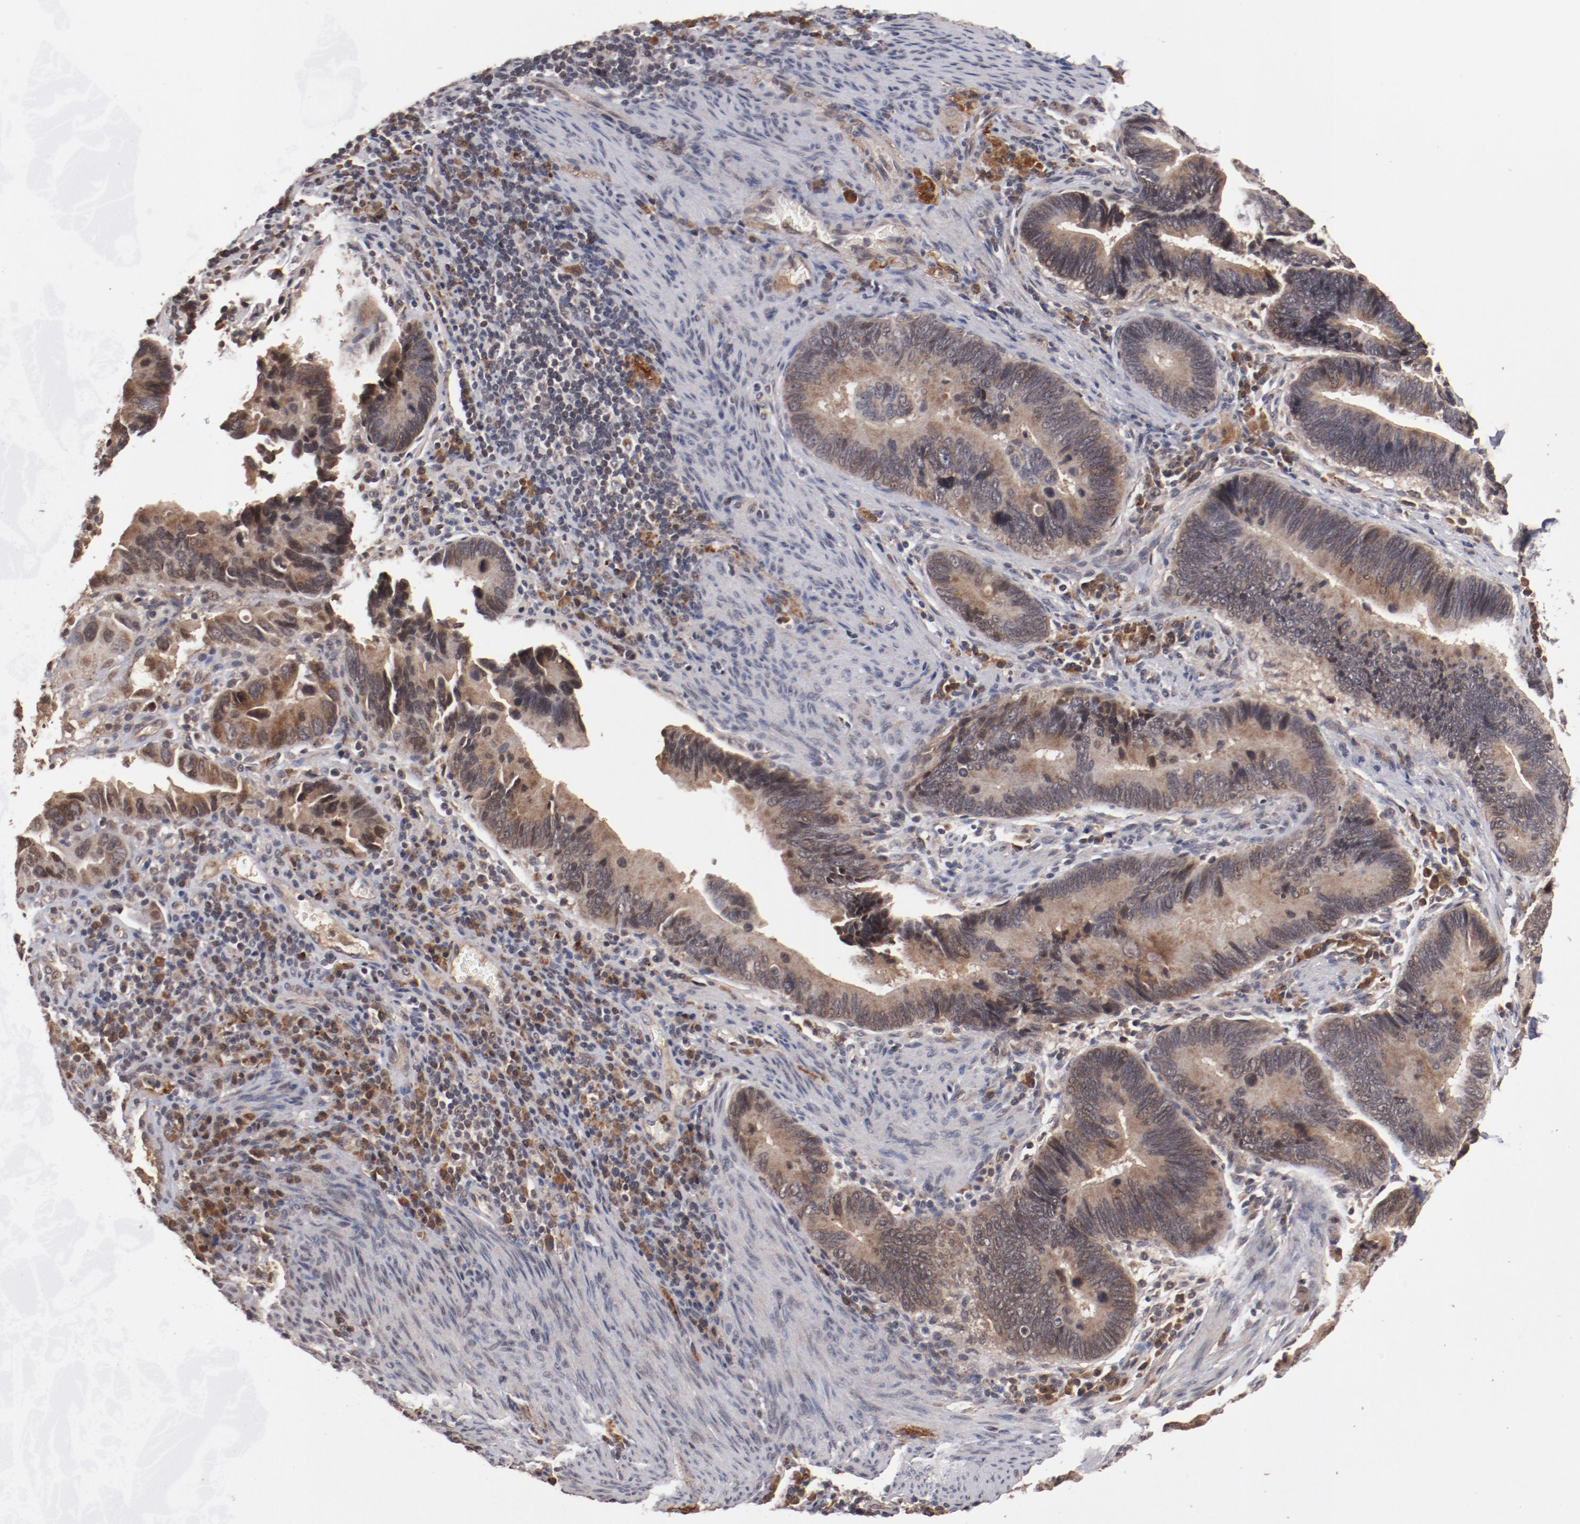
{"staining": {"intensity": "moderate", "quantity": ">75%", "location": "cytoplasmic/membranous"}, "tissue": "pancreatic cancer", "cell_type": "Tumor cells", "image_type": "cancer", "snomed": [{"axis": "morphology", "description": "Adenocarcinoma, NOS"}, {"axis": "topography", "description": "Pancreas"}], "caption": "Moderate cytoplasmic/membranous protein expression is identified in approximately >75% of tumor cells in pancreatic cancer (adenocarcinoma).", "gene": "TENM1", "patient": {"sex": "female", "age": 70}}